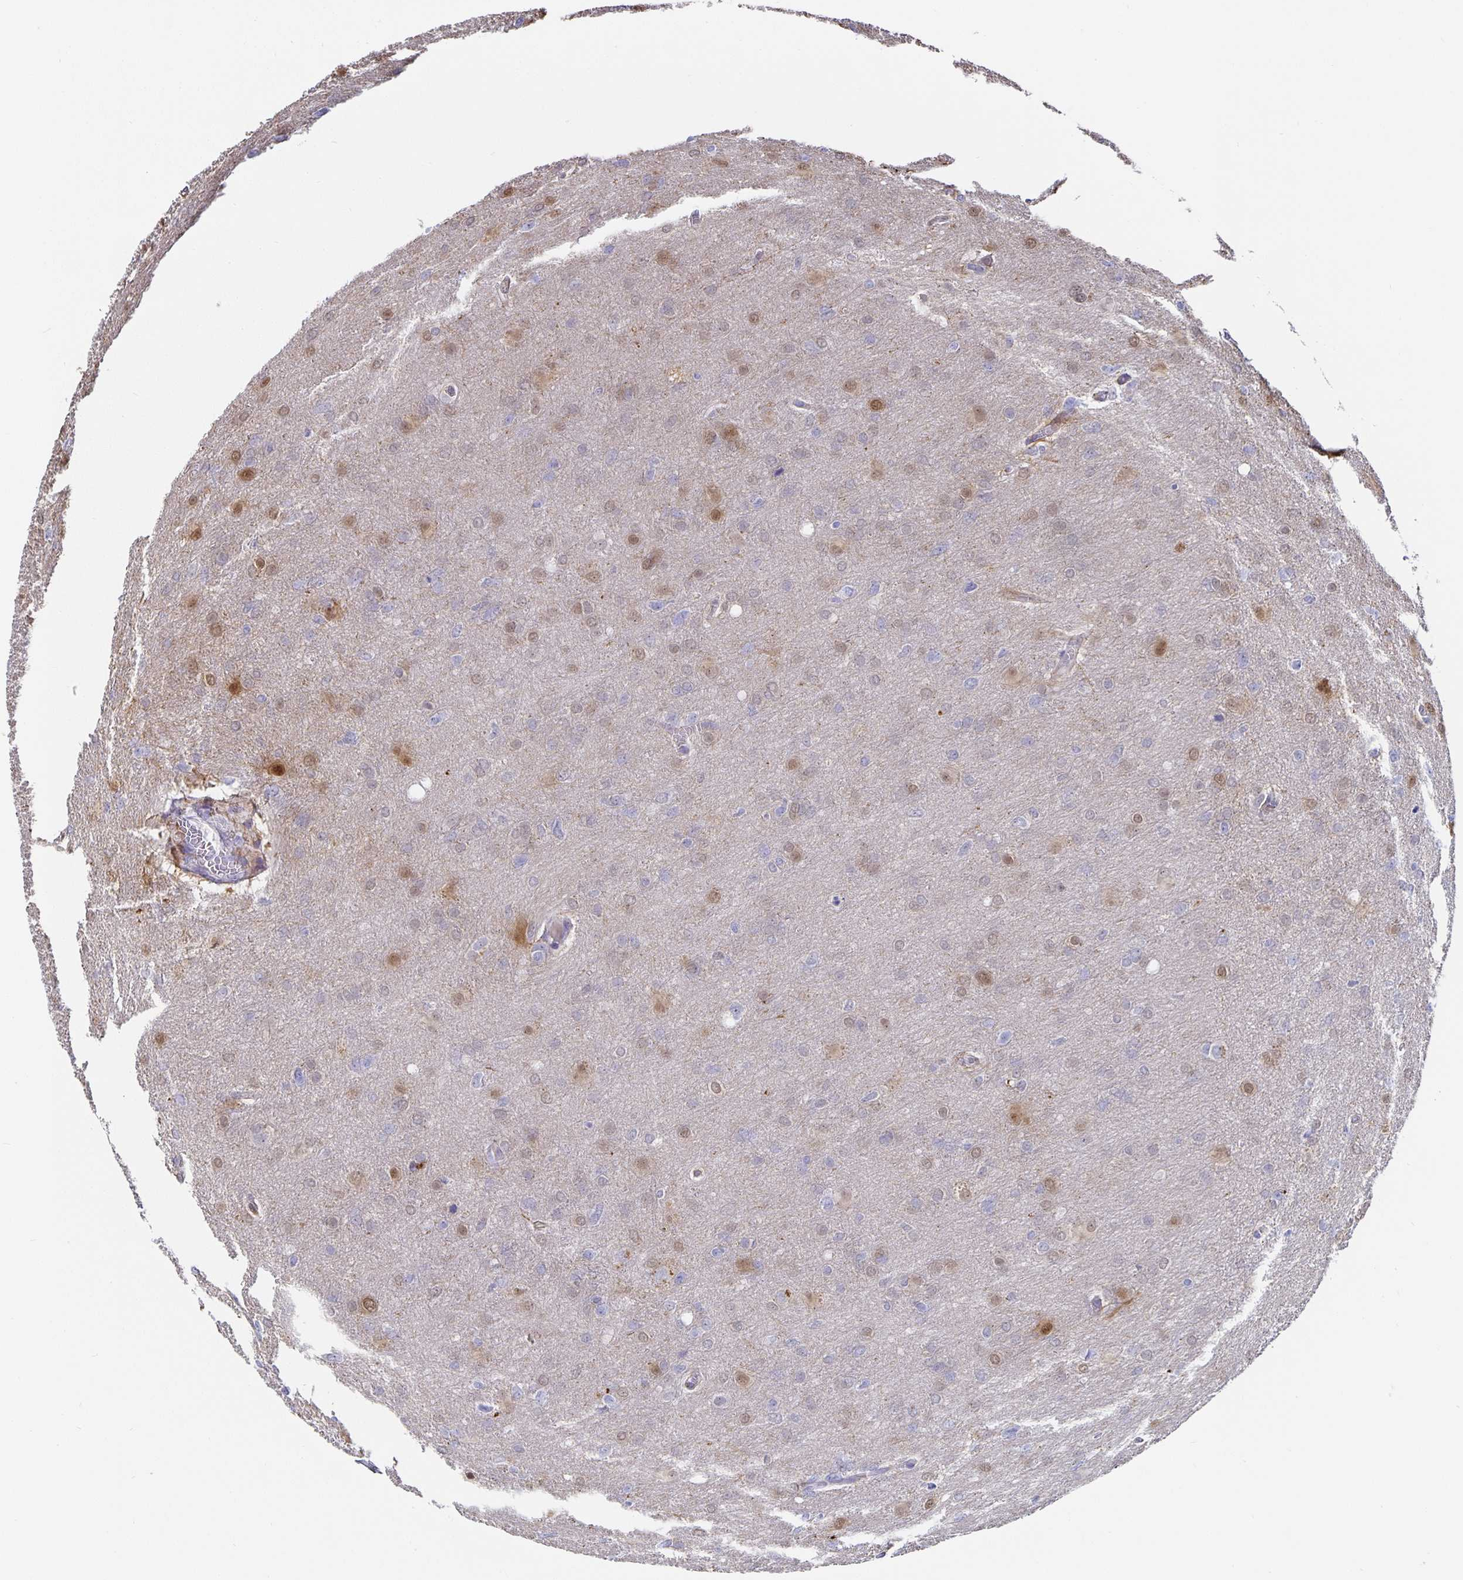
{"staining": {"intensity": "moderate", "quantity": "<25%", "location": "nuclear"}, "tissue": "glioma", "cell_type": "Tumor cells", "image_type": "cancer", "snomed": [{"axis": "morphology", "description": "Glioma, malignant, High grade"}, {"axis": "topography", "description": "Brain"}], "caption": "Glioma stained for a protein (brown) shows moderate nuclear positive positivity in about <25% of tumor cells.", "gene": "CHGA", "patient": {"sex": "male", "age": 53}}